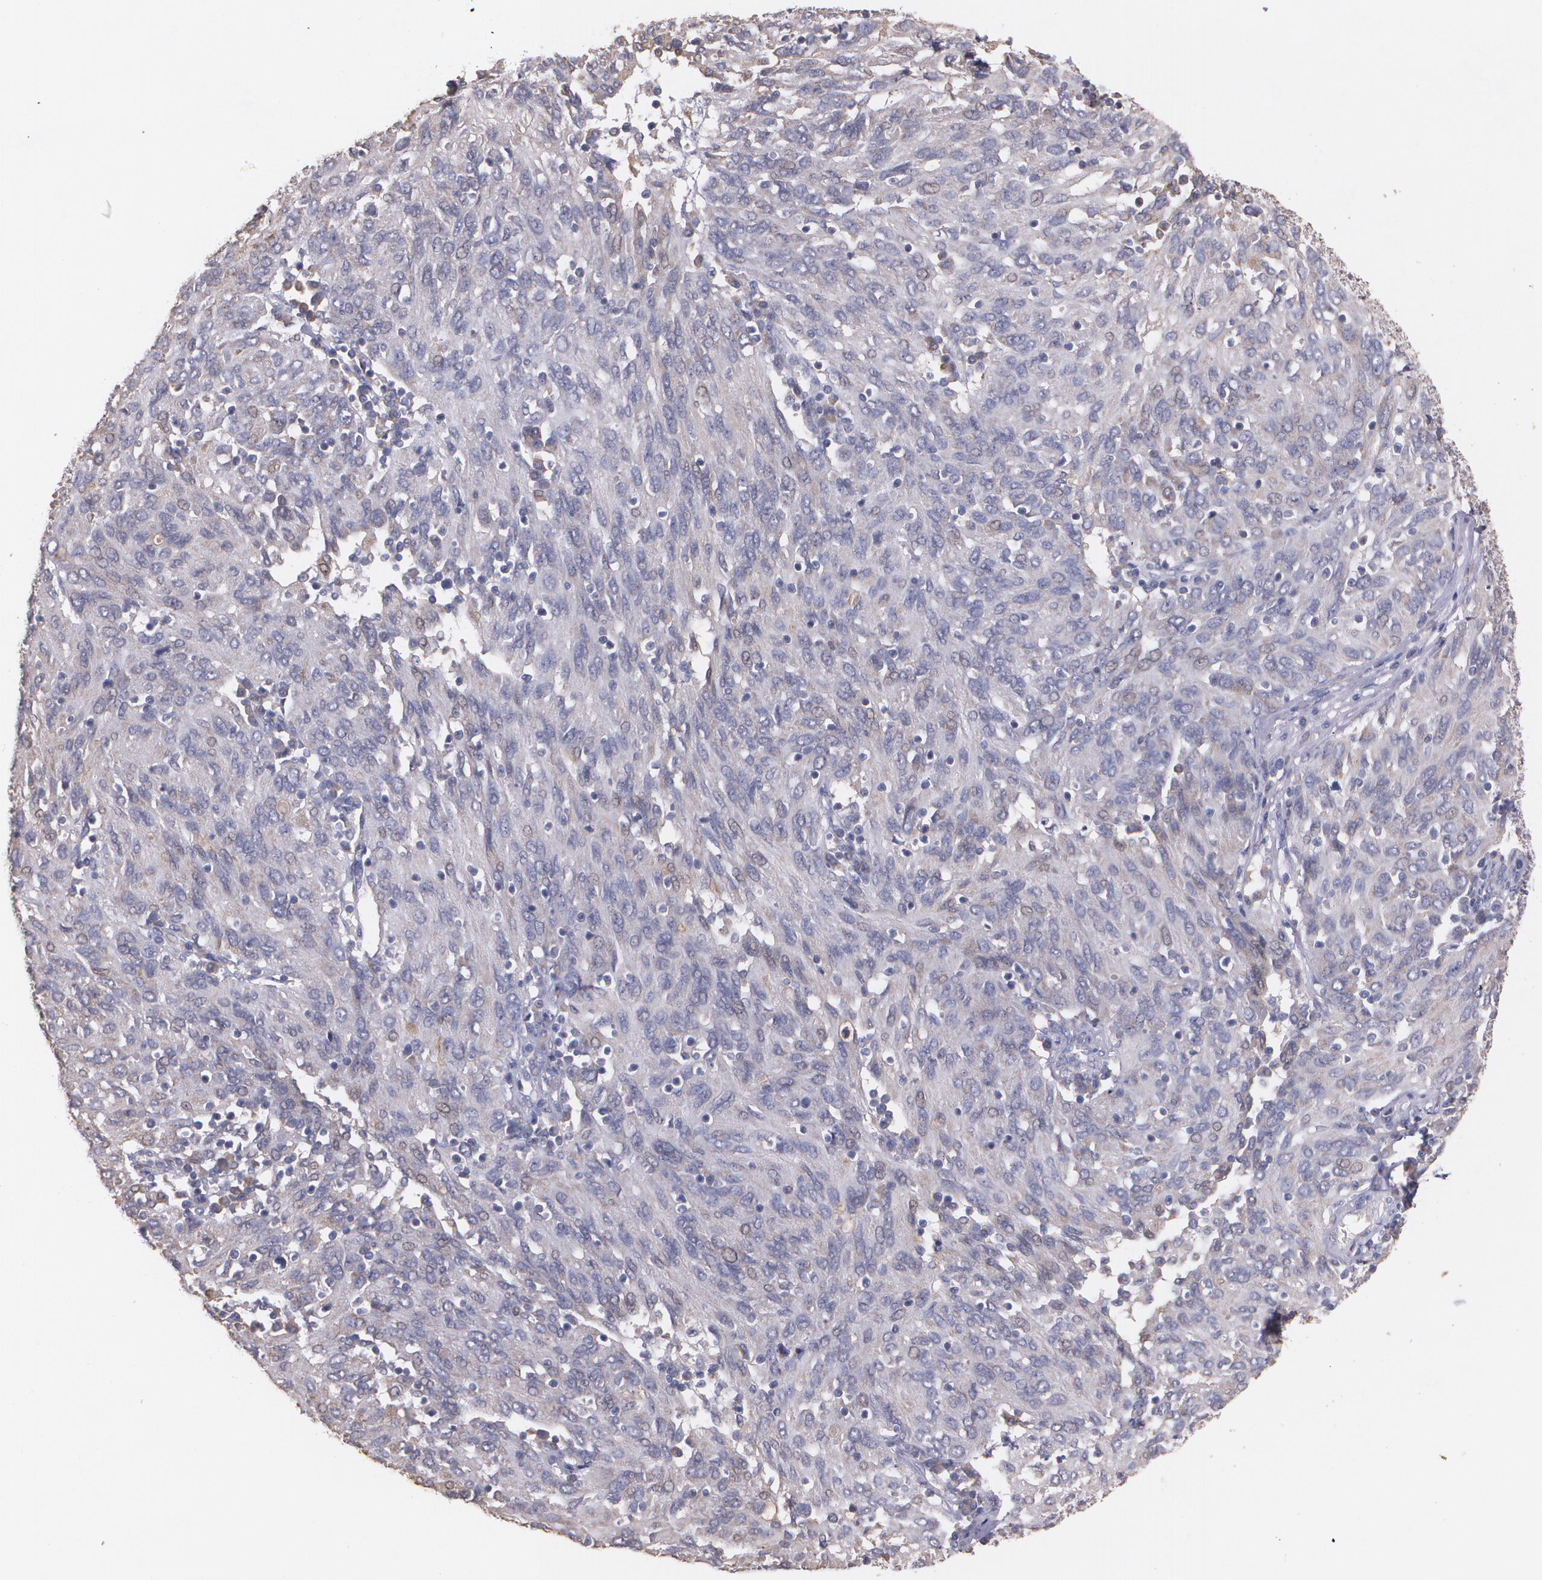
{"staining": {"intensity": "weak", "quantity": "25%-75%", "location": "cytoplasmic/membranous"}, "tissue": "ovarian cancer", "cell_type": "Tumor cells", "image_type": "cancer", "snomed": [{"axis": "morphology", "description": "Carcinoma, endometroid"}, {"axis": "topography", "description": "Ovary"}], "caption": "Endometroid carcinoma (ovarian) tissue reveals weak cytoplasmic/membranous expression in about 25%-75% of tumor cells, visualized by immunohistochemistry.", "gene": "ATF3", "patient": {"sex": "female", "age": 50}}